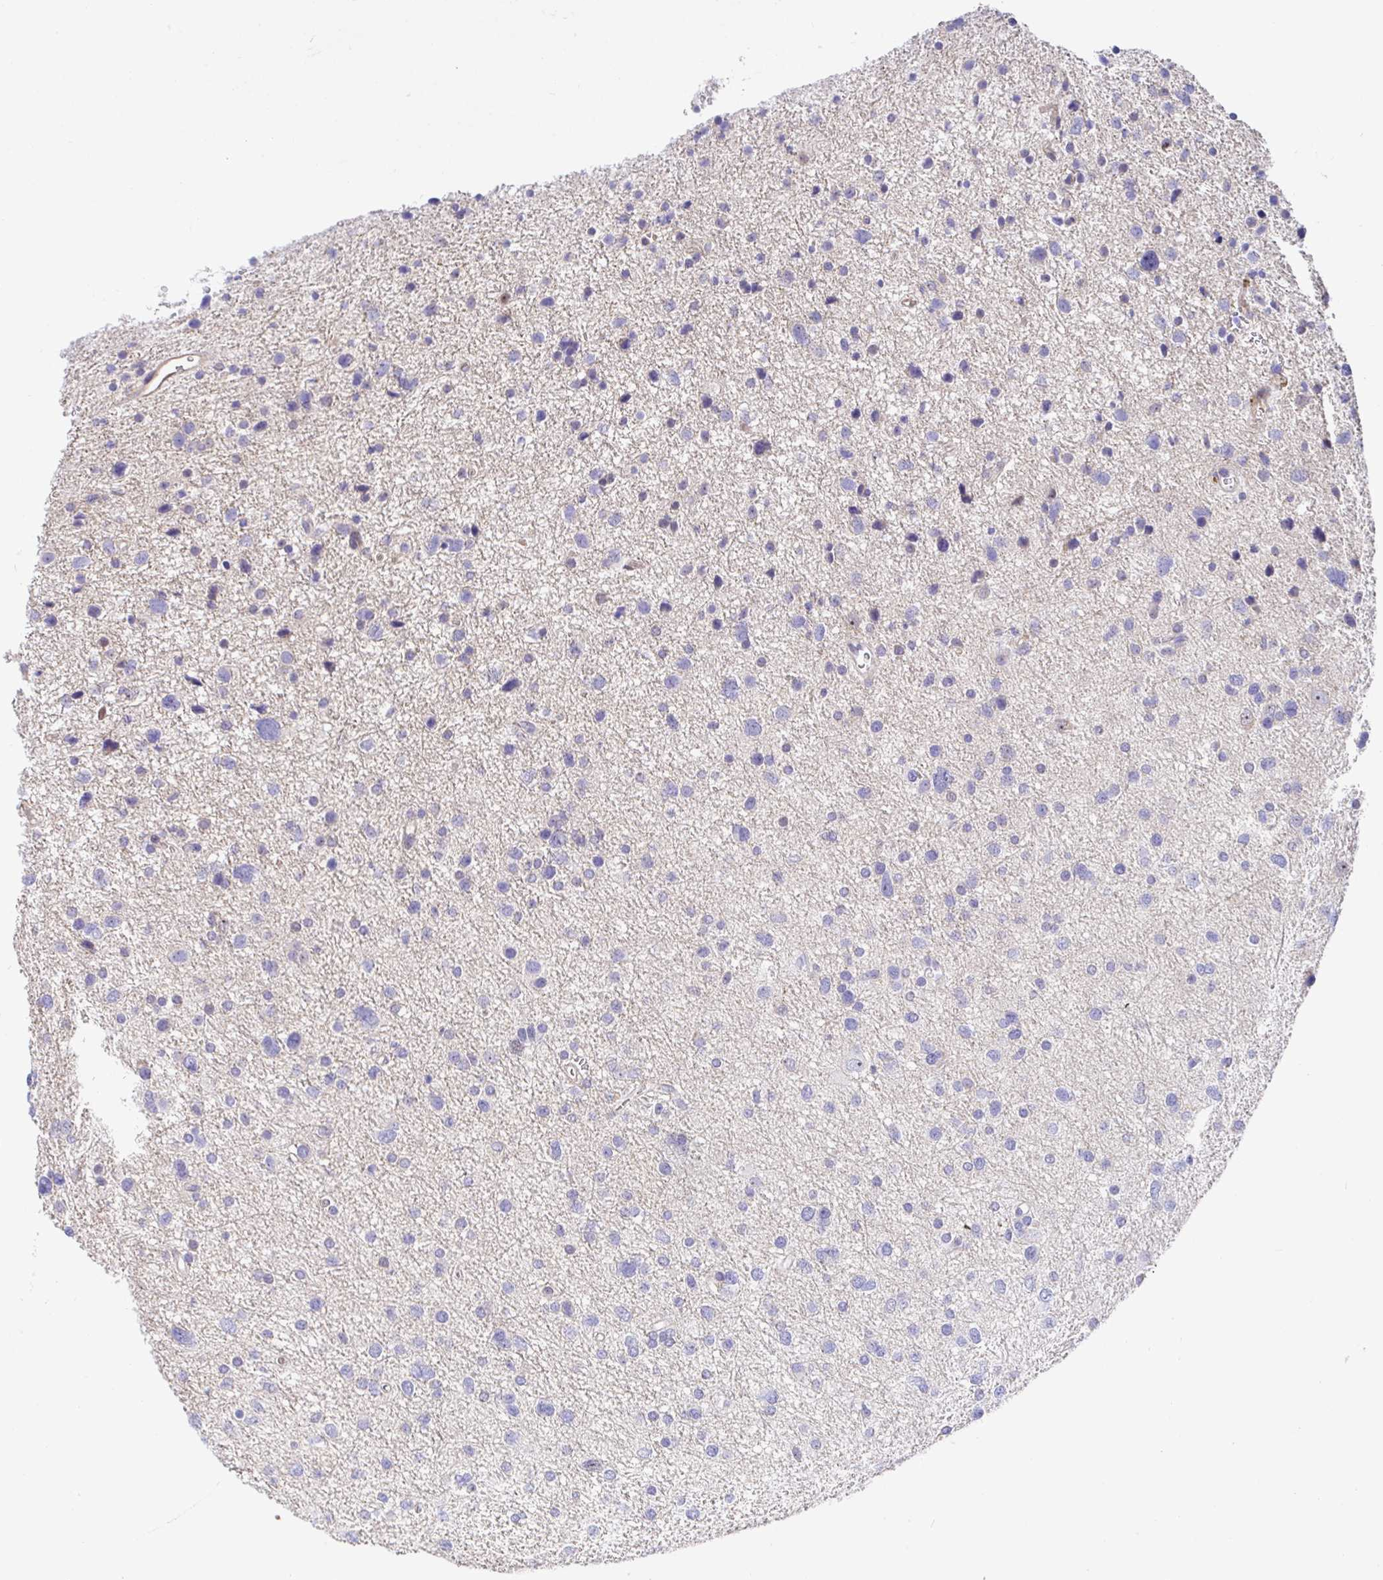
{"staining": {"intensity": "negative", "quantity": "none", "location": "none"}, "tissue": "glioma", "cell_type": "Tumor cells", "image_type": "cancer", "snomed": [{"axis": "morphology", "description": "Glioma, malignant, Low grade"}, {"axis": "topography", "description": "Brain"}], "caption": "High magnification brightfield microscopy of glioma stained with DAB (brown) and counterstained with hematoxylin (blue): tumor cells show no significant positivity.", "gene": "TIMELESS", "patient": {"sex": "female", "age": 55}}